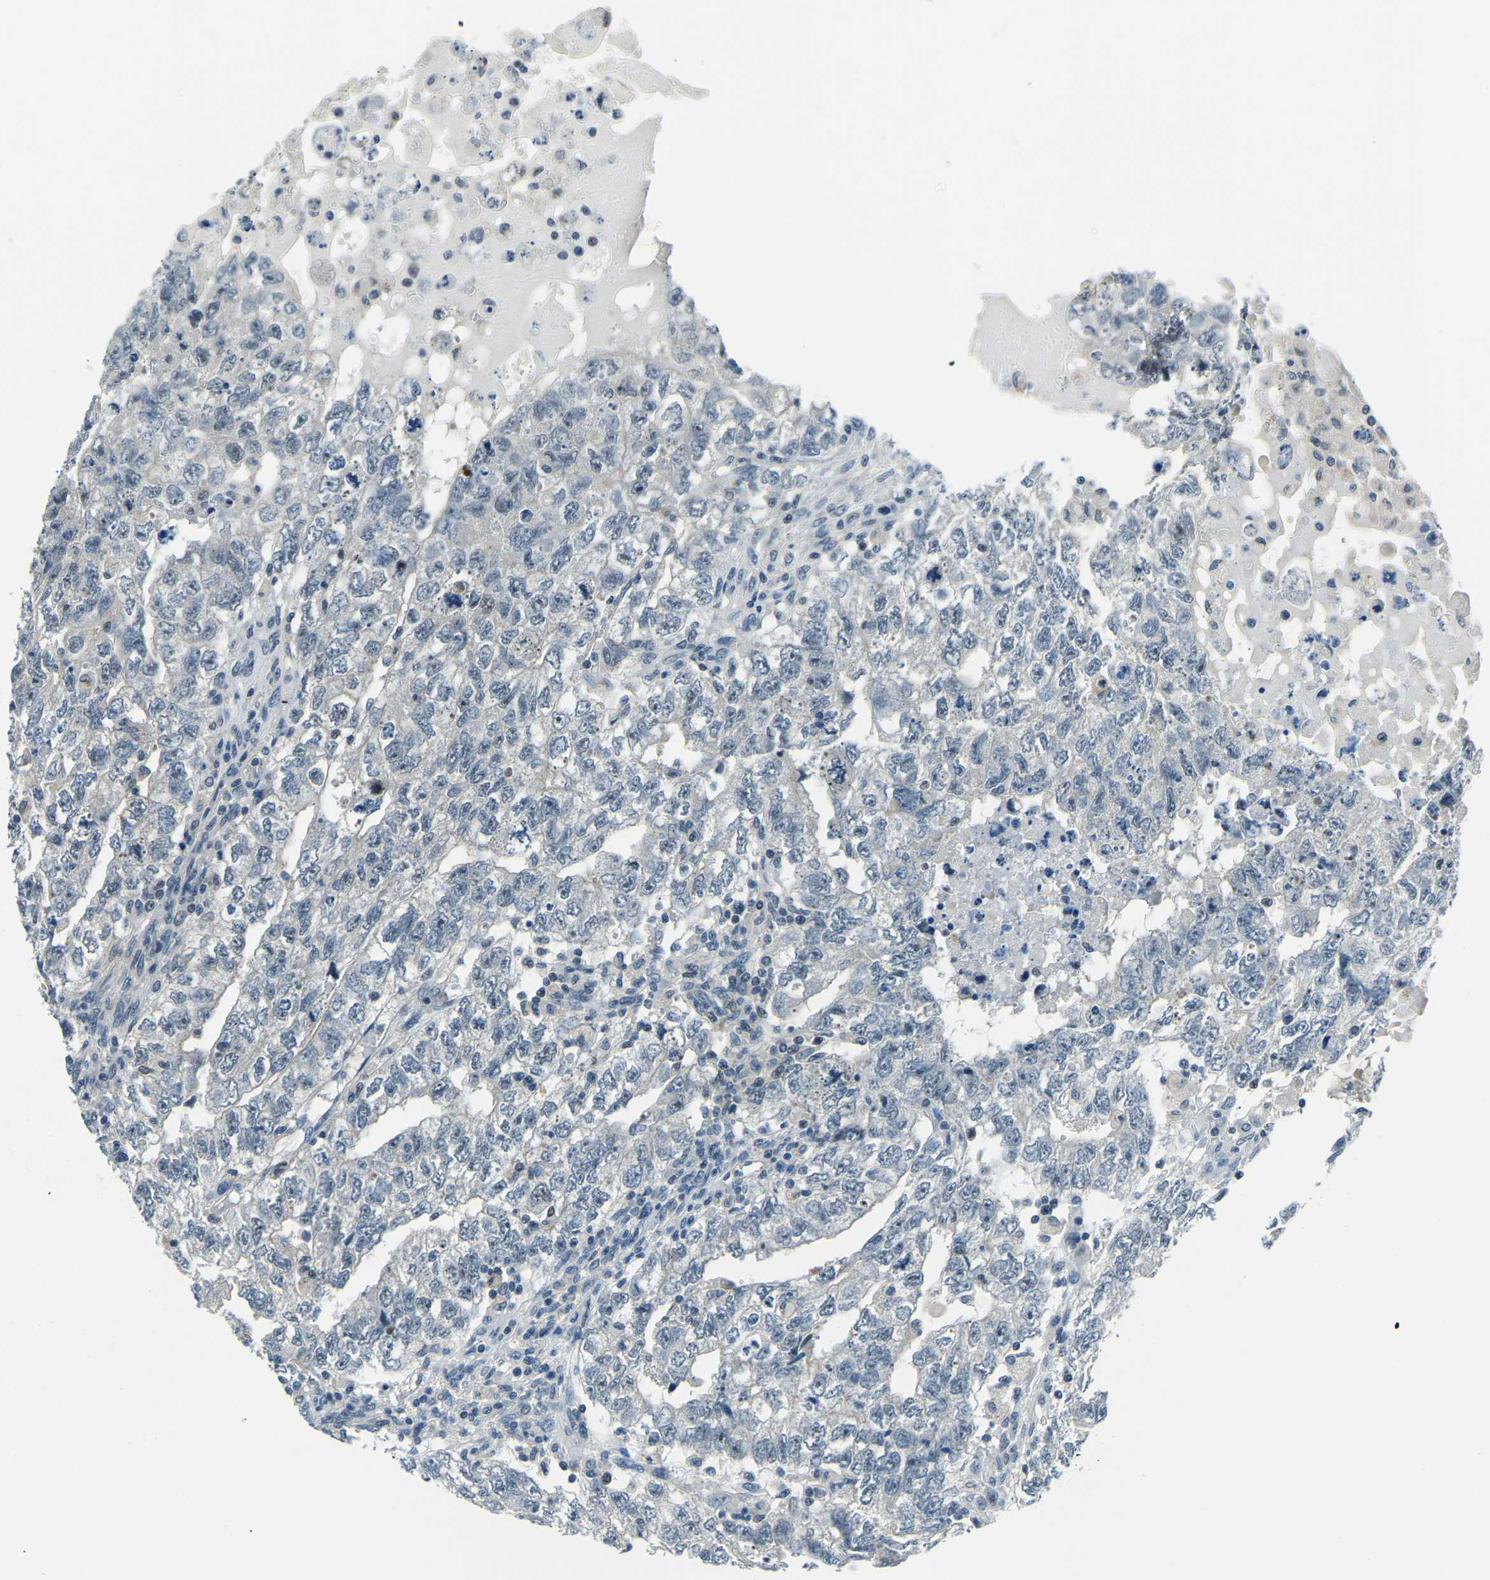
{"staining": {"intensity": "negative", "quantity": "none", "location": "none"}, "tissue": "testis cancer", "cell_type": "Tumor cells", "image_type": "cancer", "snomed": [{"axis": "morphology", "description": "Carcinoma, Embryonal, NOS"}, {"axis": "topography", "description": "Testis"}], "caption": "Tumor cells are negative for protein expression in human testis cancer (embryonal carcinoma). (DAB (3,3'-diaminobenzidine) IHC with hematoxylin counter stain).", "gene": "RRP1", "patient": {"sex": "male", "age": 36}}